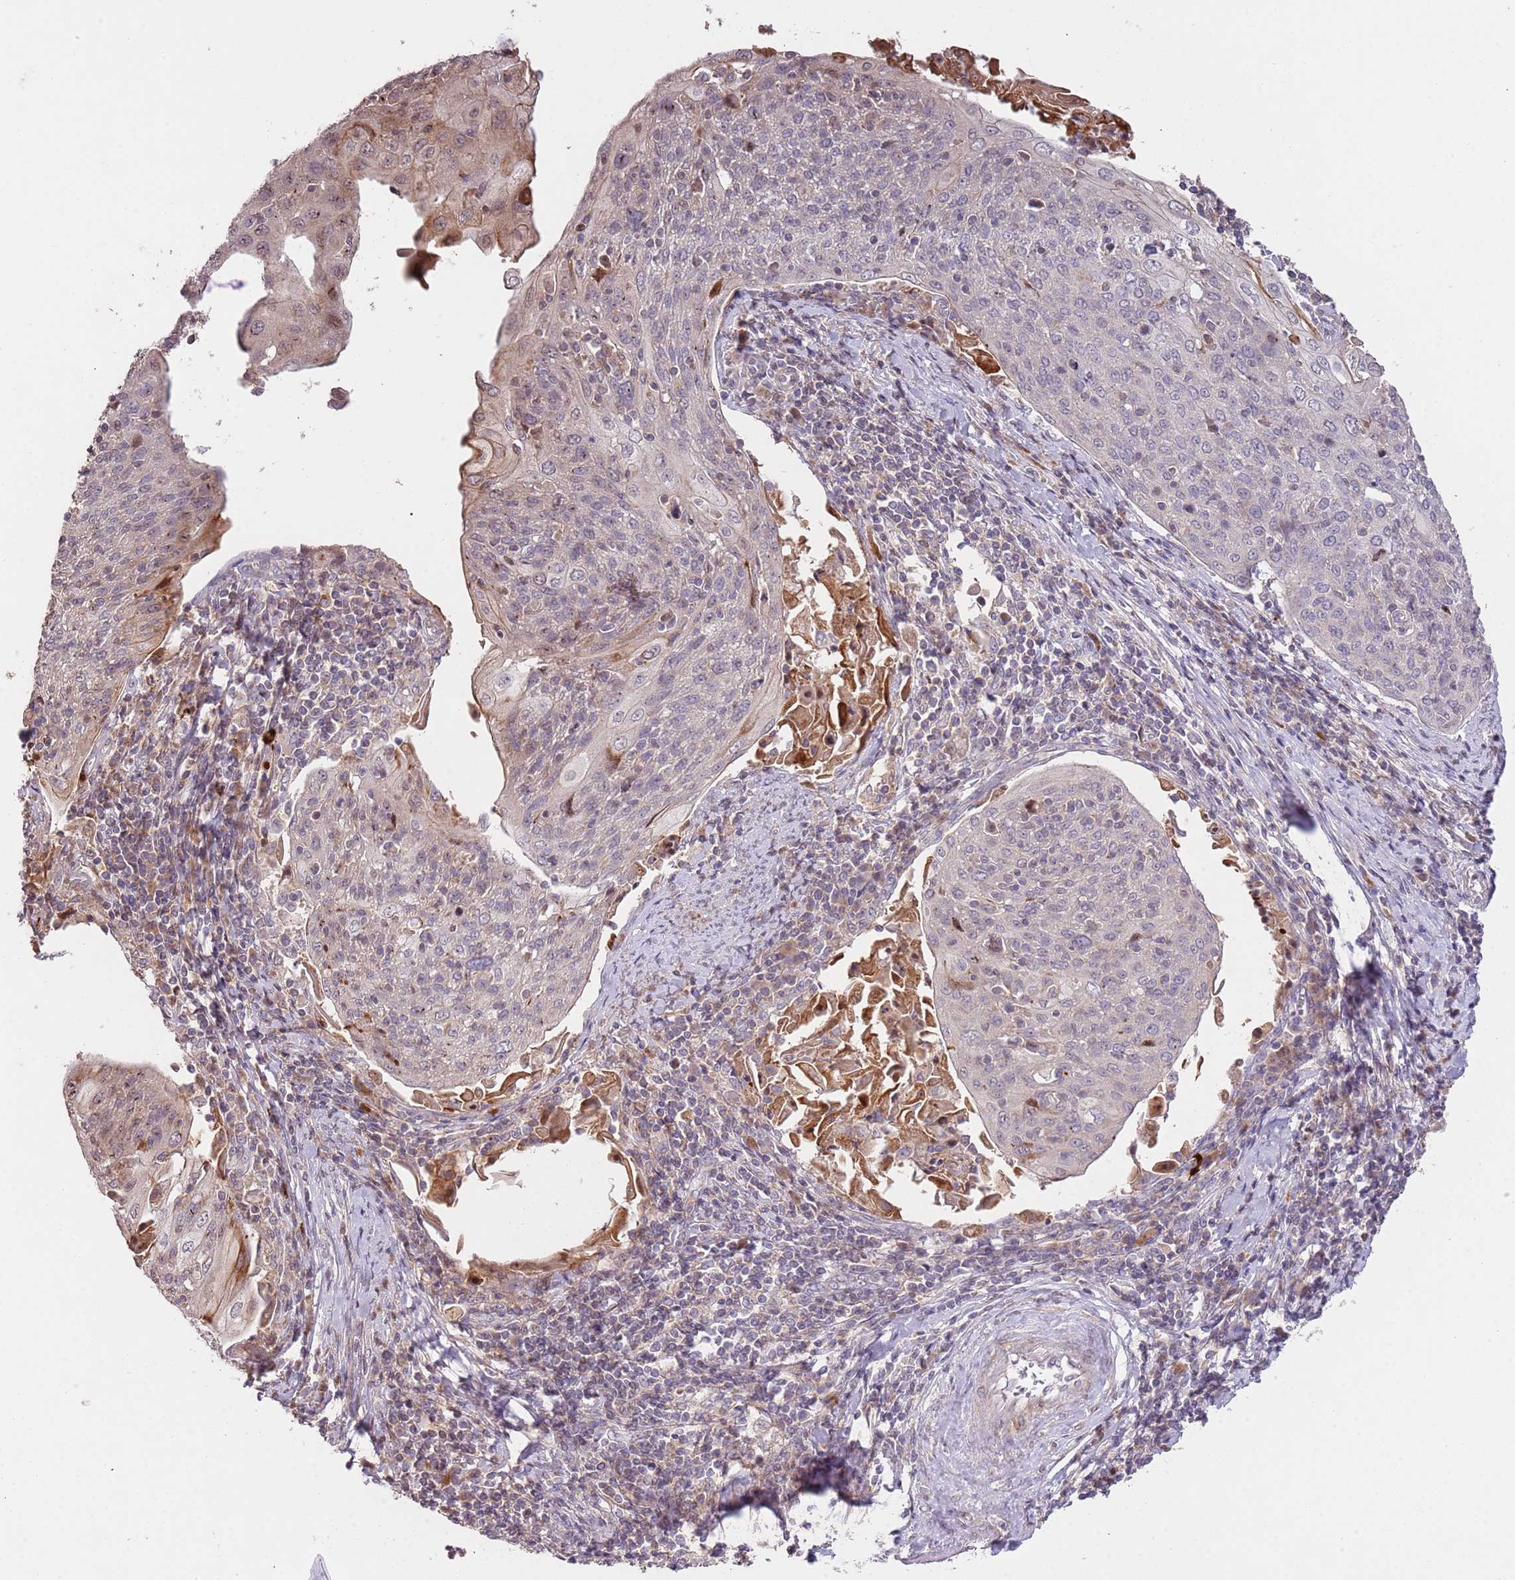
{"staining": {"intensity": "negative", "quantity": "none", "location": "none"}, "tissue": "cervical cancer", "cell_type": "Tumor cells", "image_type": "cancer", "snomed": [{"axis": "morphology", "description": "Squamous cell carcinoma, NOS"}, {"axis": "topography", "description": "Cervix"}], "caption": "Immunohistochemistry (IHC) image of squamous cell carcinoma (cervical) stained for a protein (brown), which exhibits no expression in tumor cells.", "gene": "SLC16A4", "patient": {"sex": "female", "age": 67}}